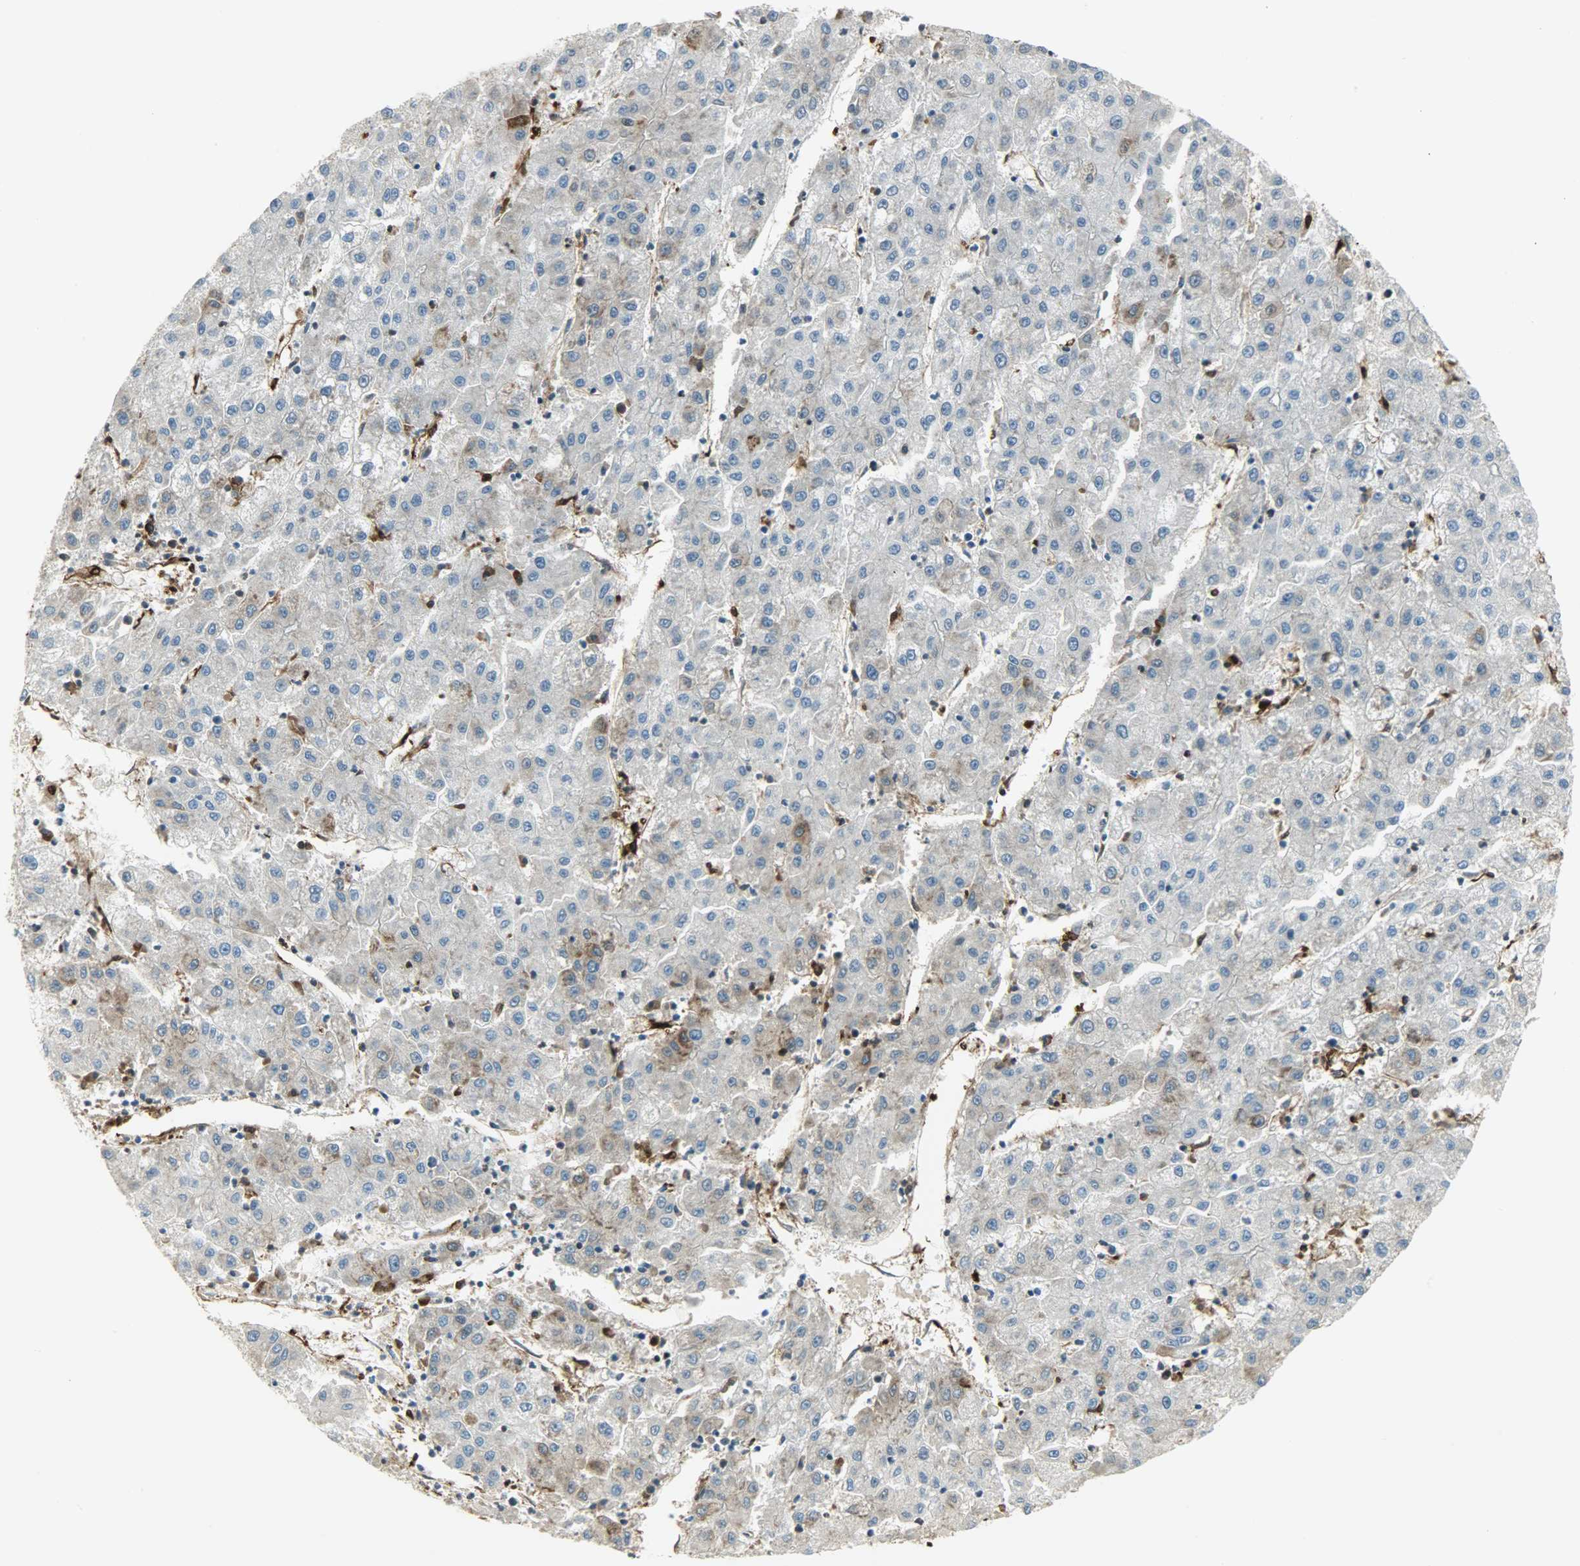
{"staining": {"intensity": "moderate", "quantity": "25%-75%", "location": "cytoplasmic/membranous"}, "tissue": "liver cancer", "cell_type": "Tumor cells", "image_type": "cancer", "snomed": [{"axis": "morphology", "description": "Carcinoma, Hepatocellular, NOS"}, {"axis": "topography", "description": "Liver"}], "caption": "A brown stain labels moderate cytoplasmic/membranous positivity of a protein in liver cancer (hepatocellular carcinoma) tumor cells. (brown staining indicates protein expression, while blue staining denotes nuclei).", "gene": "WARS1", "patient": {"sex": "male", "age": 72}}